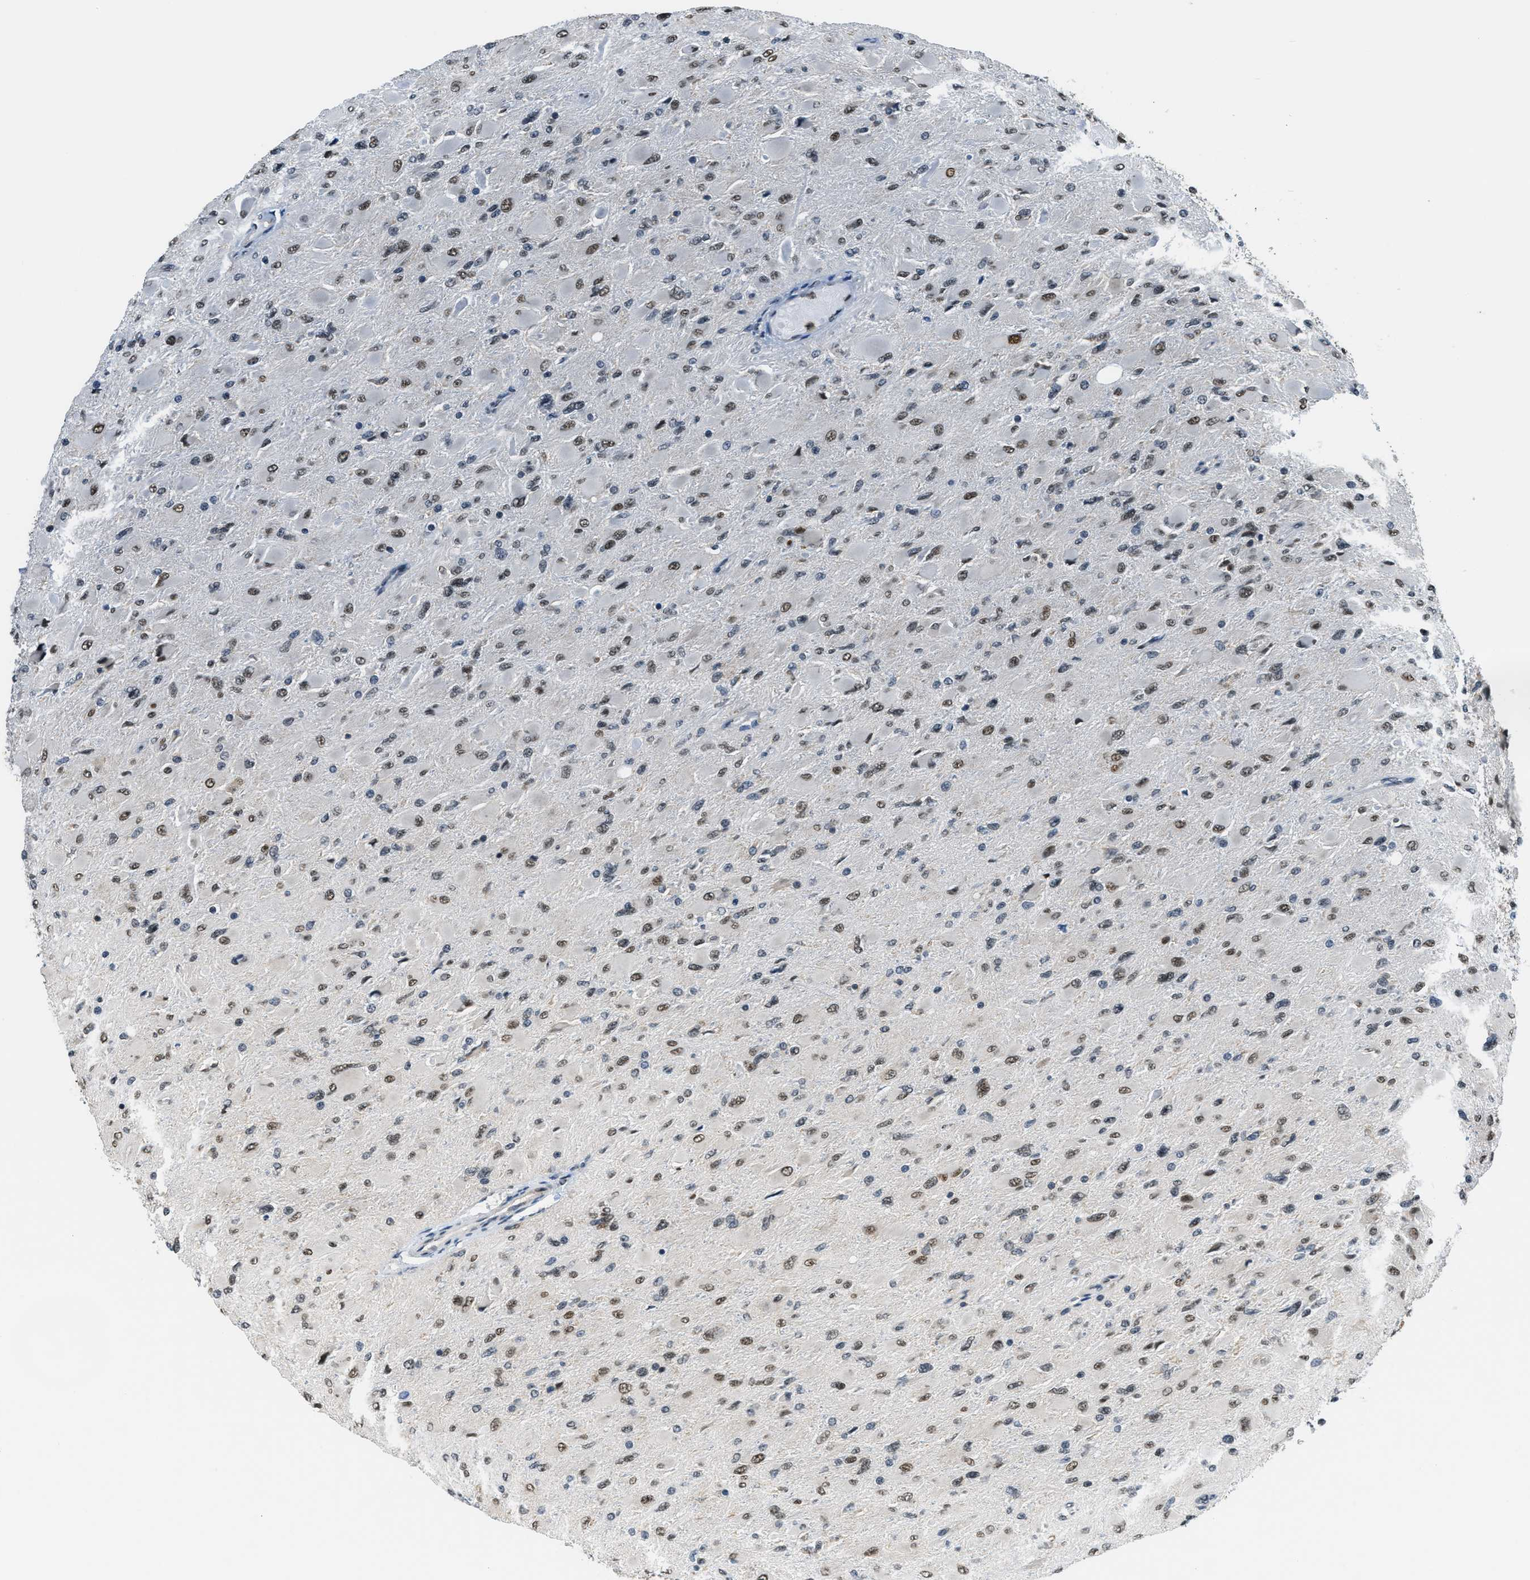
{"staining": {"intensity": "moderate", "quantity": "25%-75%", "location": "nuclear"}, "tissue": "glioma", "cell_type": "Tumor cells", "image_type": "cancer", "snomed": [{"axis": "morphology", "description": "Glioma, malignant, High grade"}, {"axis": "topography", "description": "Cerebral cortex"}], "caption": "Moderate nuclear positivity for a protein is appreciated in approximately 25%-75% of tumor cells of glioma using immunohistochemistry.", "gene": "RAB11FIP1", "patient": {"sex": "female", "age": 36}}